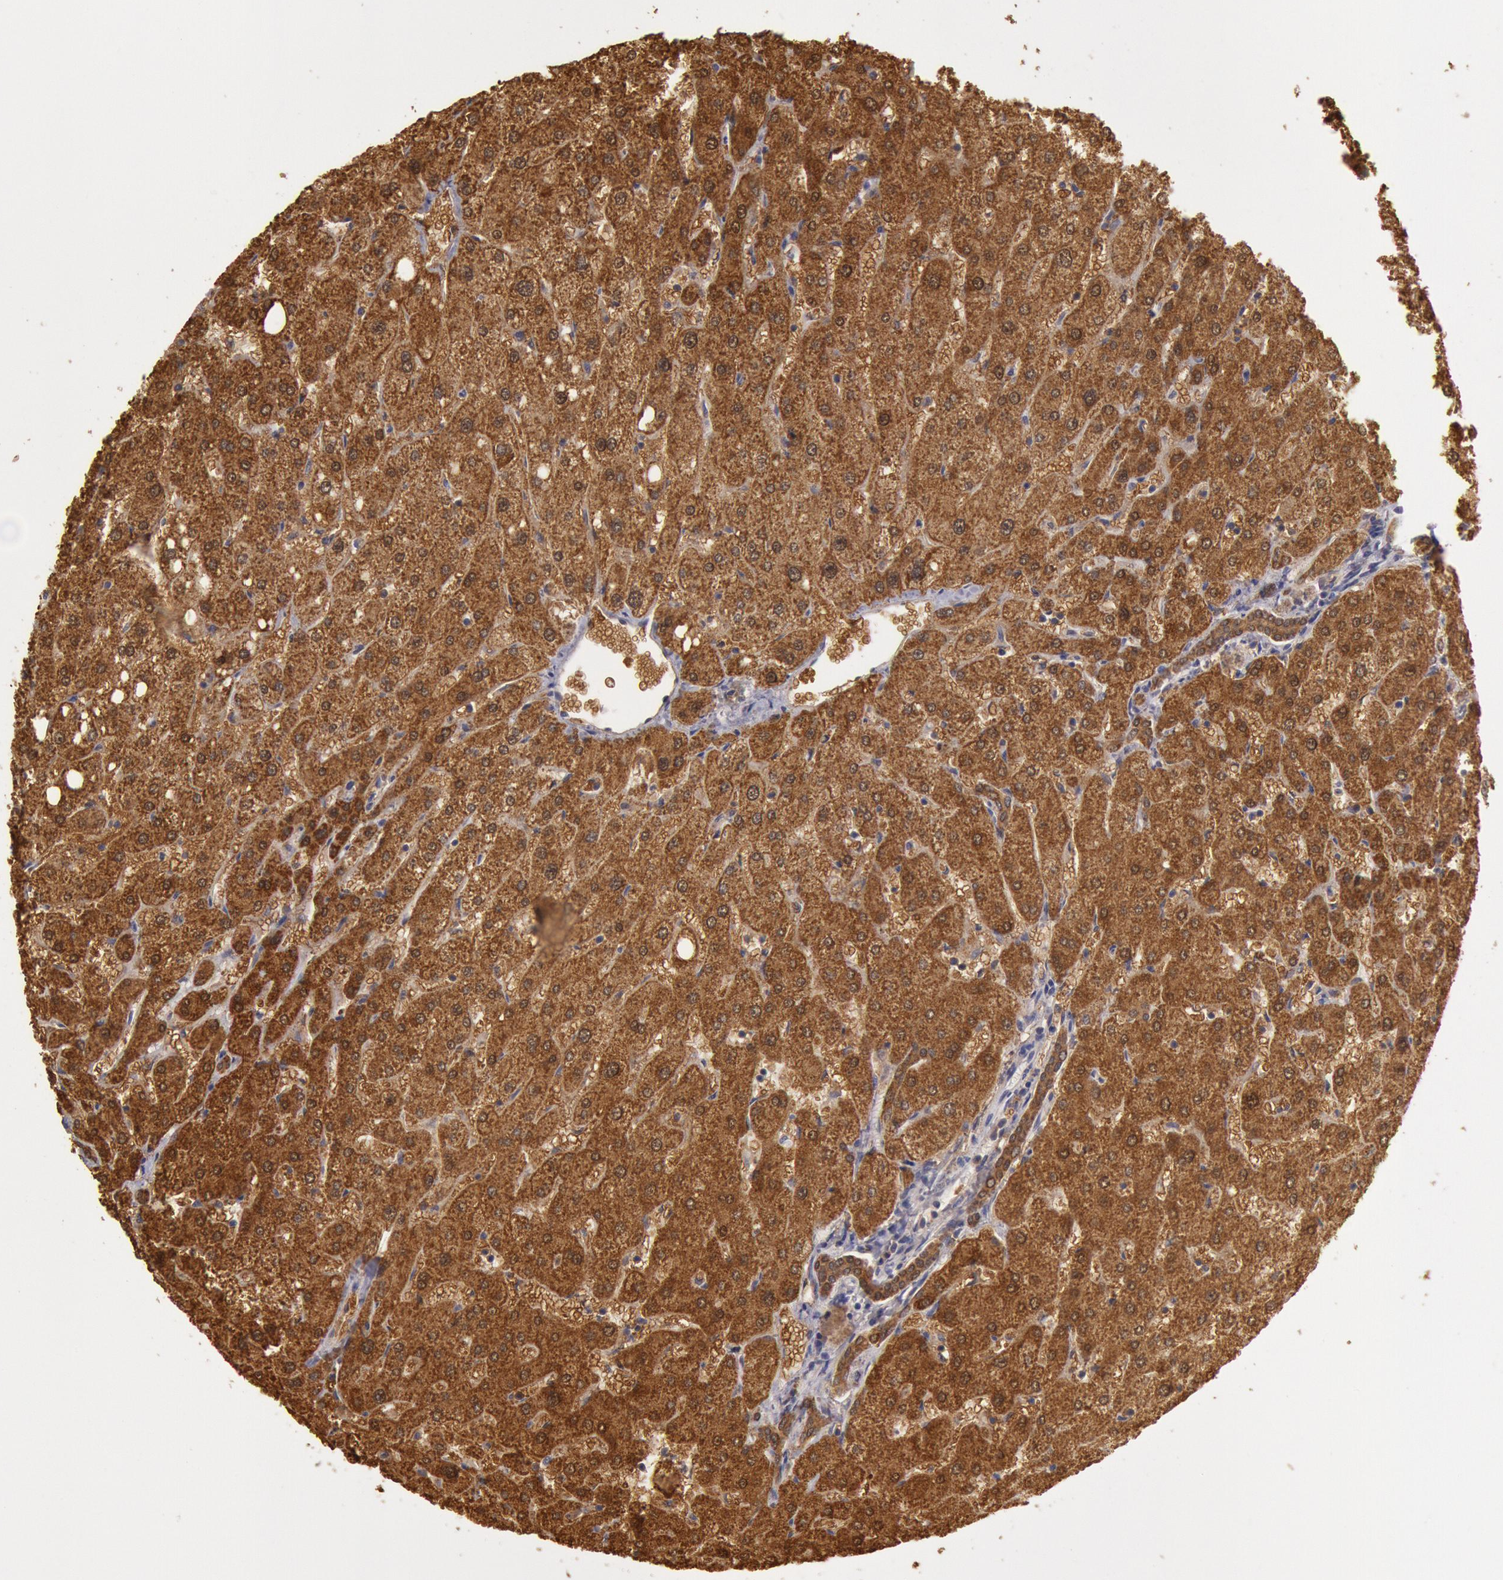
{"staining": {"intensity": "moderate", "quantity": ">75%", "location": "cytoplasmic/membranous"}, "tissue": "liver", "cell_type": "Cholangiocytes", "image_type": "normal", "snomed": [{"axis": "morphology", "description": "Normal tissue, NOS"}, {"axis": "topography", "description": "Liver"}], "caption": "High-magnification brightfield microscopy of unremarkable liver stained with DAB (brown) and counterstained with hematoxylin (blue). cholangiocytes exhibit moderate cytoplasmic/membranous staining is present in about>75% of cells.", "gene": "MPST", "patient": {"sex": "male", "age": 67}}